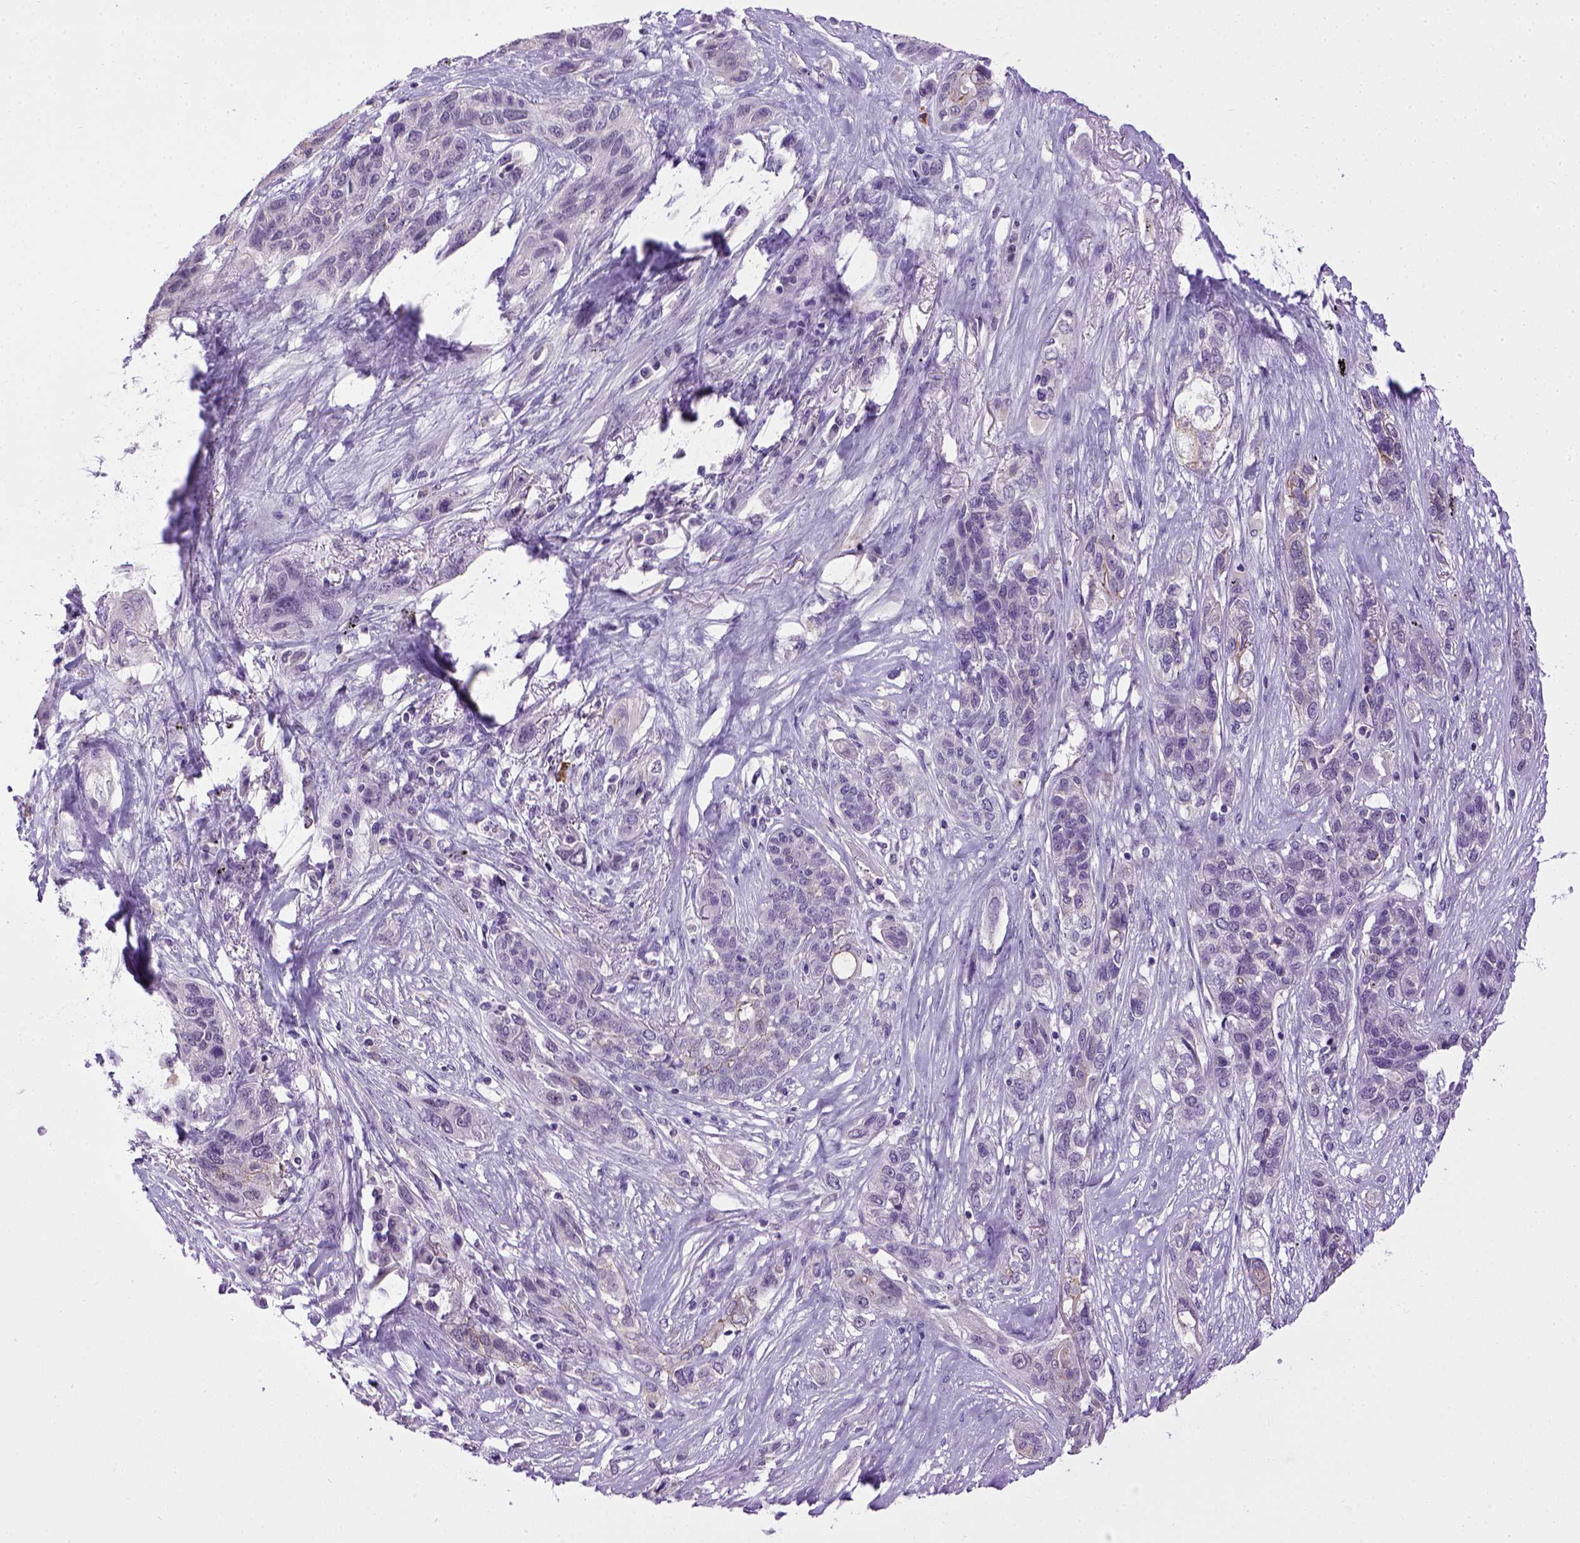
{"staining": {"intensity": "moderate", "quantity": "<25%", "location": "cytoplasmic/membranous"}, "tissue": "lung cancer", "cell_type": "Tumor cells", "image_type": "cancer", "snomed": [{"axis": "morphology", "description": "Squamous cell carcinoma, NOS"}, {"axis": "topography", "description": "Lung"}], "caption": "The image reveals immunohistochemical staining of lung cancer. There is moderate cytoplasmic/membranous expression is appreciated in about <25% of tumor cells.", "gene": "CDH1", "patient": {"sex": "female", "age": 70}}